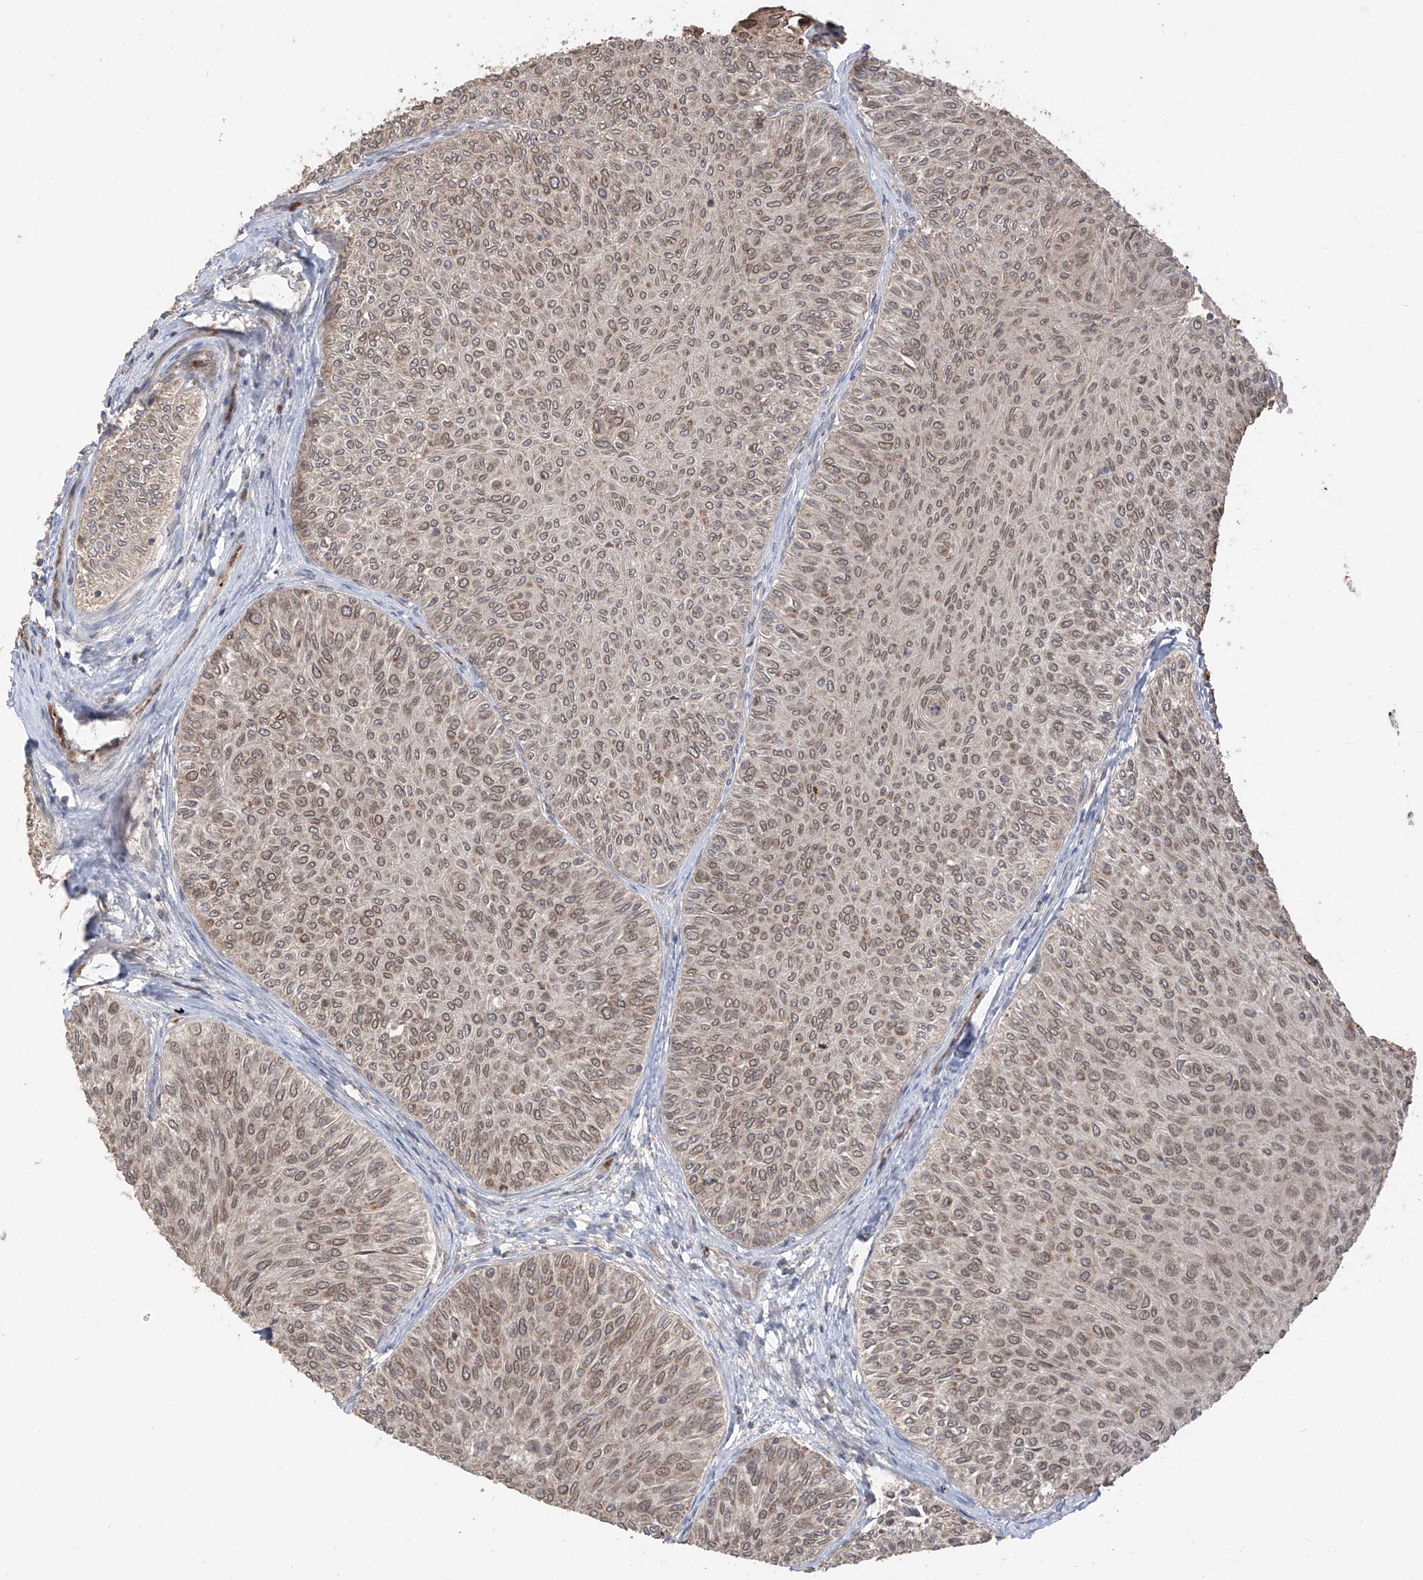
{"staining": {"intensity": "moderate", "quantity": ">75%", "location": "cytoplasmic/membranous,nuclear"}, "tissue": "urothelial cancer", "cell_type": "Tumor cells", "image_type": "cancer", "snomed": [{"axis": "morphology", "description": "Urothelial carcinoma, Low grade"}, {"axis": "topography", "description": "Urinary bladder"}], "caption": "A high-resolution micrograph shows immunohistochemistry staining of urothelial cancer, which displays moderate cytoplasmic/membranous and nuclear expression in approximately >75% of tumor cells.", "gene": "AHCTF1", "patient": {"sex": "male", "age": 78}}